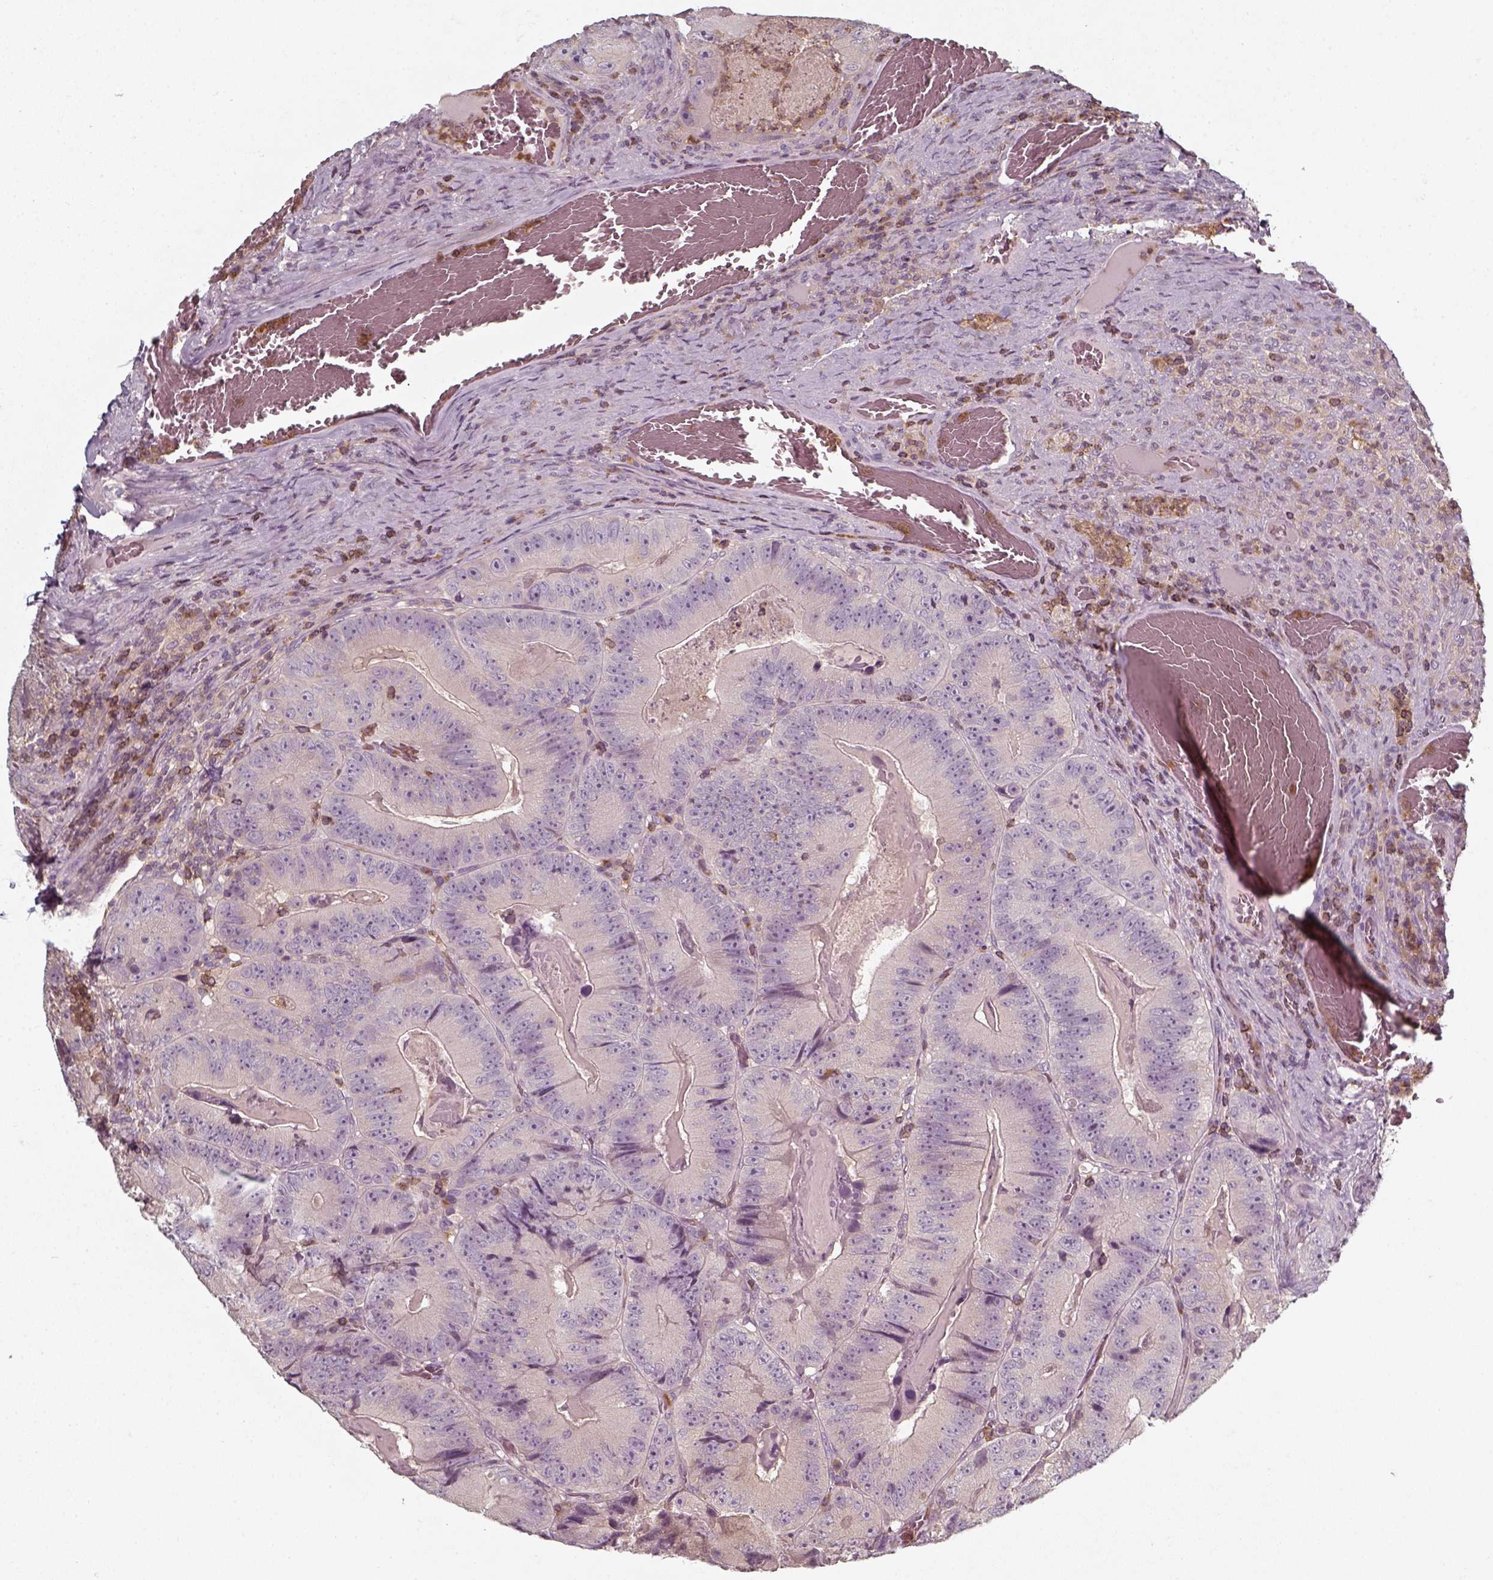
{"staining": {"intensity": "negative", "quantity": "none", "location": "none"}, "tissue": "colorectal cancer", "cell_type": "Tumor cells", "image_type": "cancer", "snomed": [{"axis": "morphology", "description": "Adenocarcinoma, NOS"}, {"axis": "topography", "description": "Colon"}], "caption": "Protein analysis of colorectal adenocarcinoma demonstrates no significant expression in tumor cells.", "gene": "UNC13D", "patient": {"sex": "female", "age": 86}}